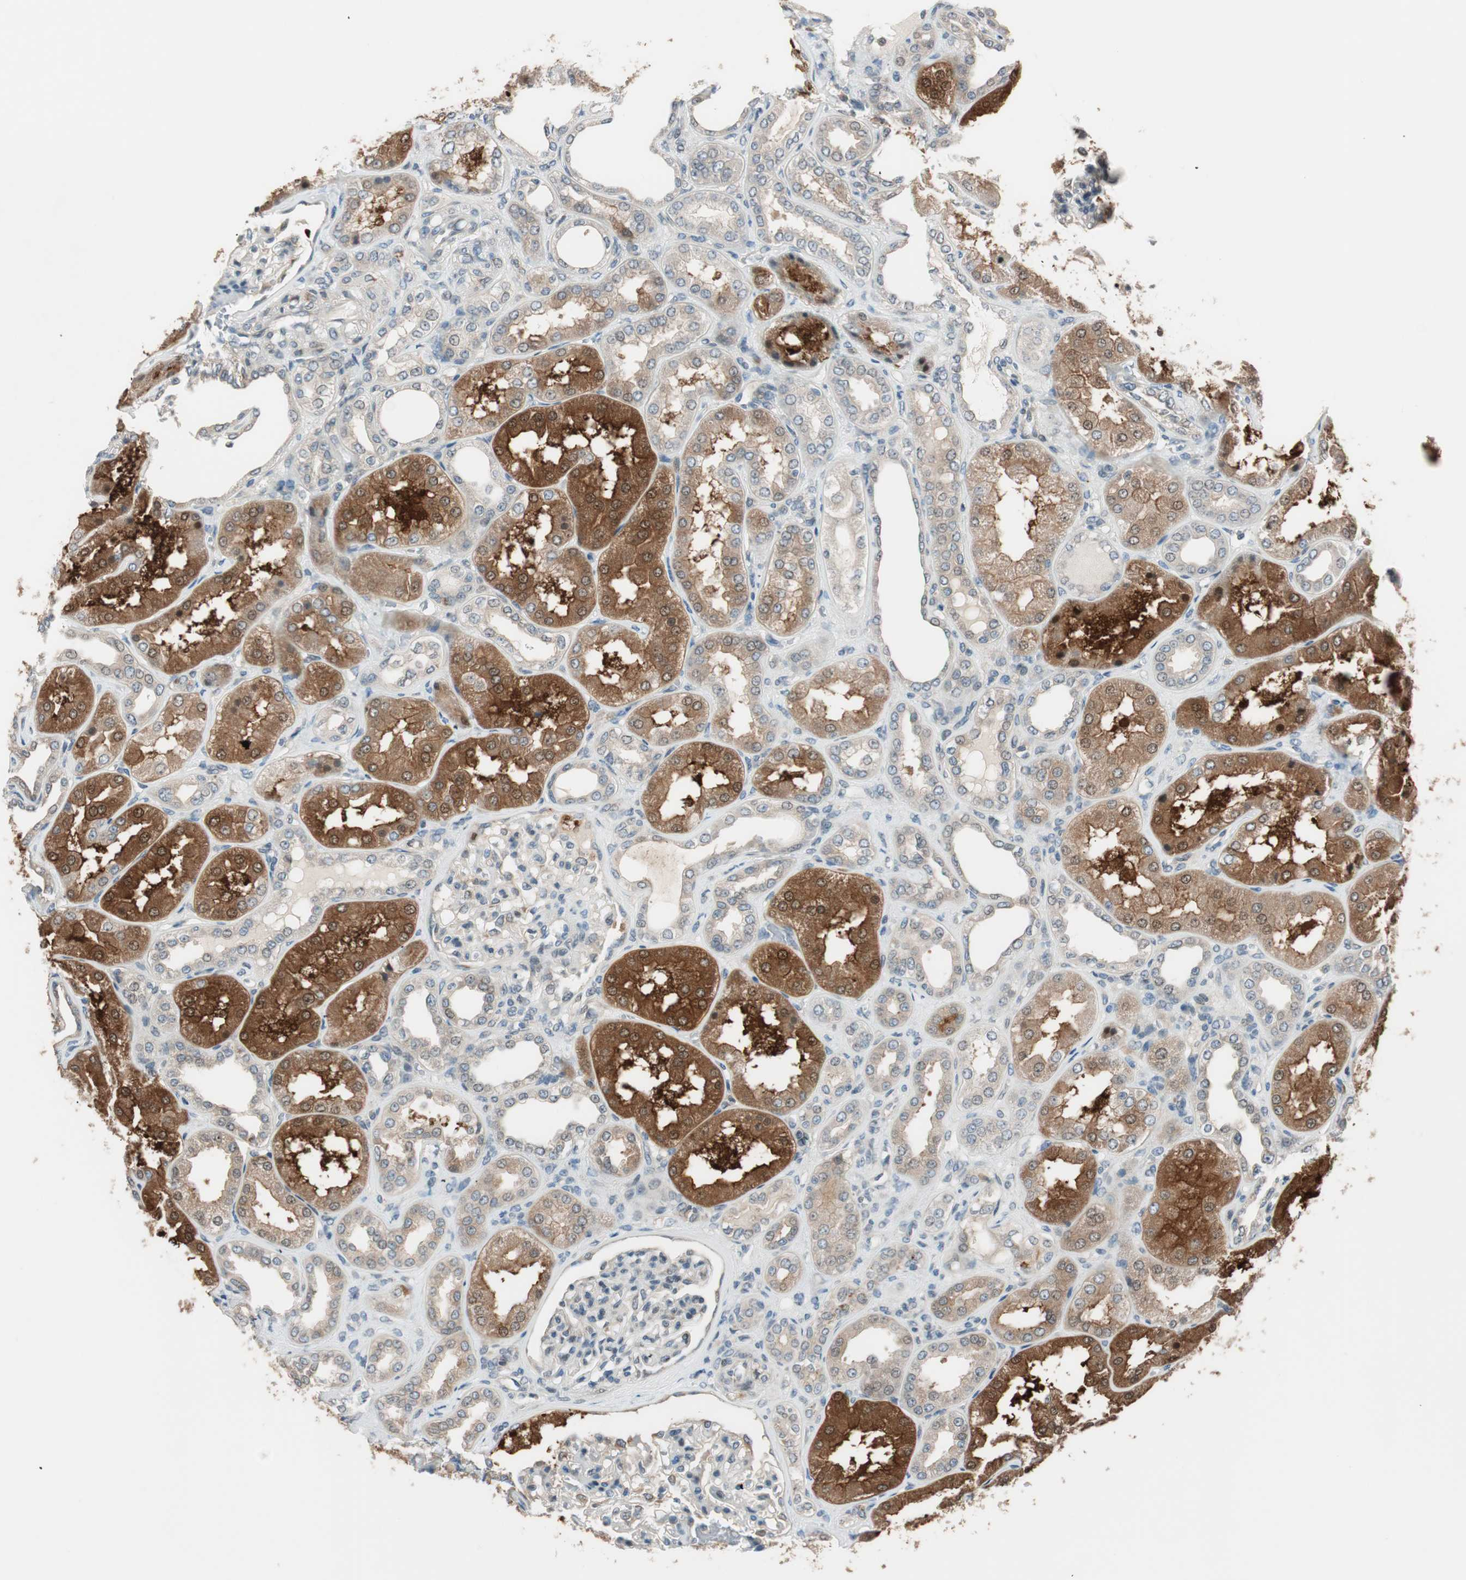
{"staining": {"intensity": "weak", "quantity": "<25%", "location": "cytoplasmic/membranous"}, "tissue": "kidney", "cell_type": "Cells in glomeruli", "image_type": "normal", "snomed": [{"axis": "morphology", "description": "Normal tissue, NOS"}, {"axis": "topography", "description": "Kidney"}], "caption": "An immunohistochemistry micrograph of benign kidney is shown. There is no staining in cells in glomeruli of kidney. (Brightfield microscopy of DAB (3,3'-diaminobenzidine) immunohistochemistry (IHC) at high magnification).", "gene": "CGRRF1", "patient": {"sex": "female", "age": 56}}